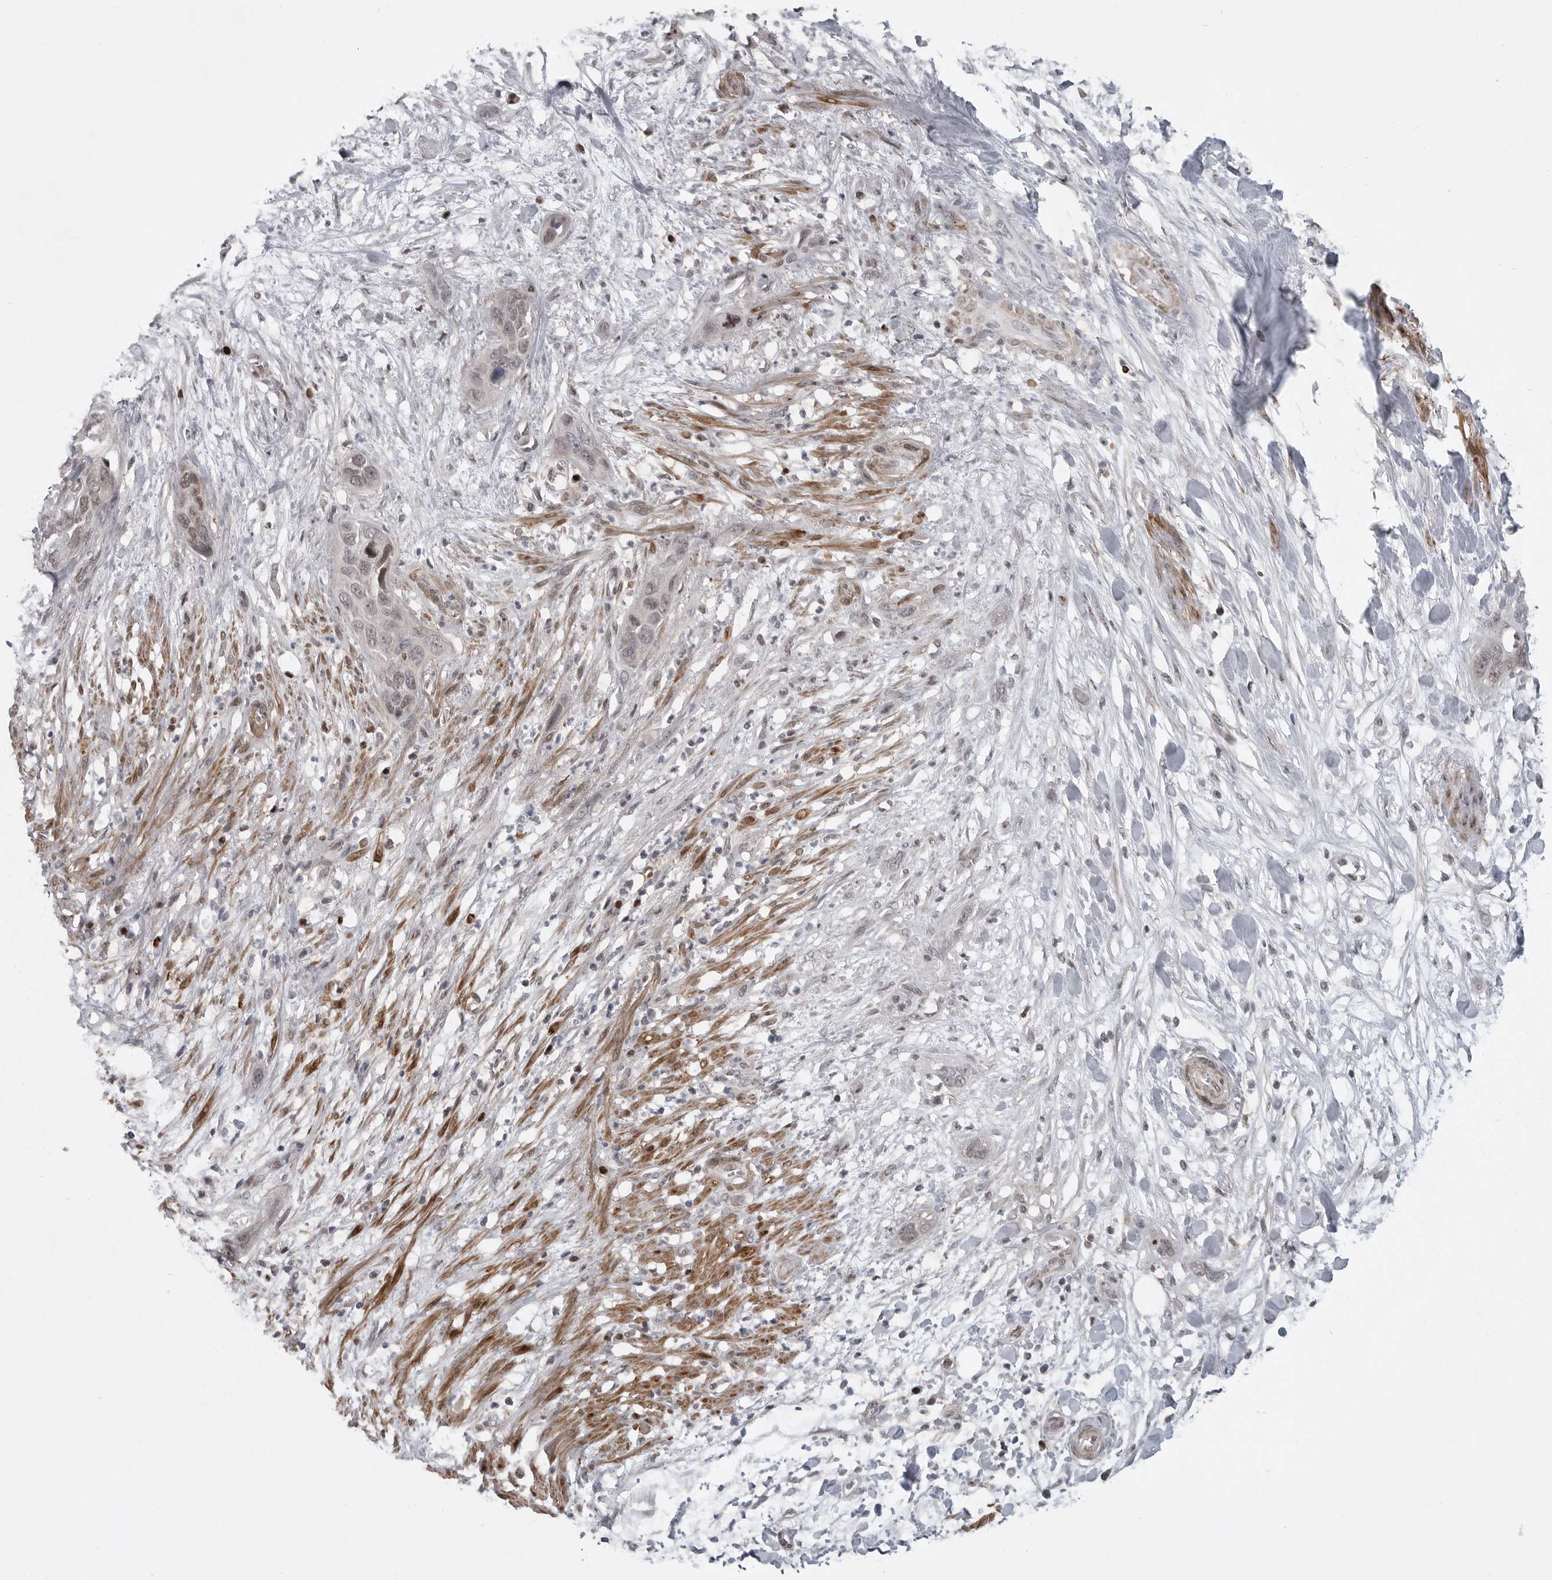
{"staining": {"intensity": "weak", "quantity": "25%-75%", "location": "nuclear"}, "tissue": "pancreatic cancer", "cell_type": "Tumor cells", "image_type": "cancer", "snomed": [{"axis": "morphology", "description": "Adenocarcinoma, NOS"}, {"axis": "topography", "description": "Pancreas"}], "caption": "Protein expression analysis of human pancreatic adenocarcinoma reveals weak nuclear positivity in about 25%-75% of tumor cells.", "gene": "HMGN3", "patient": {"sex": "female", "age": 60}}